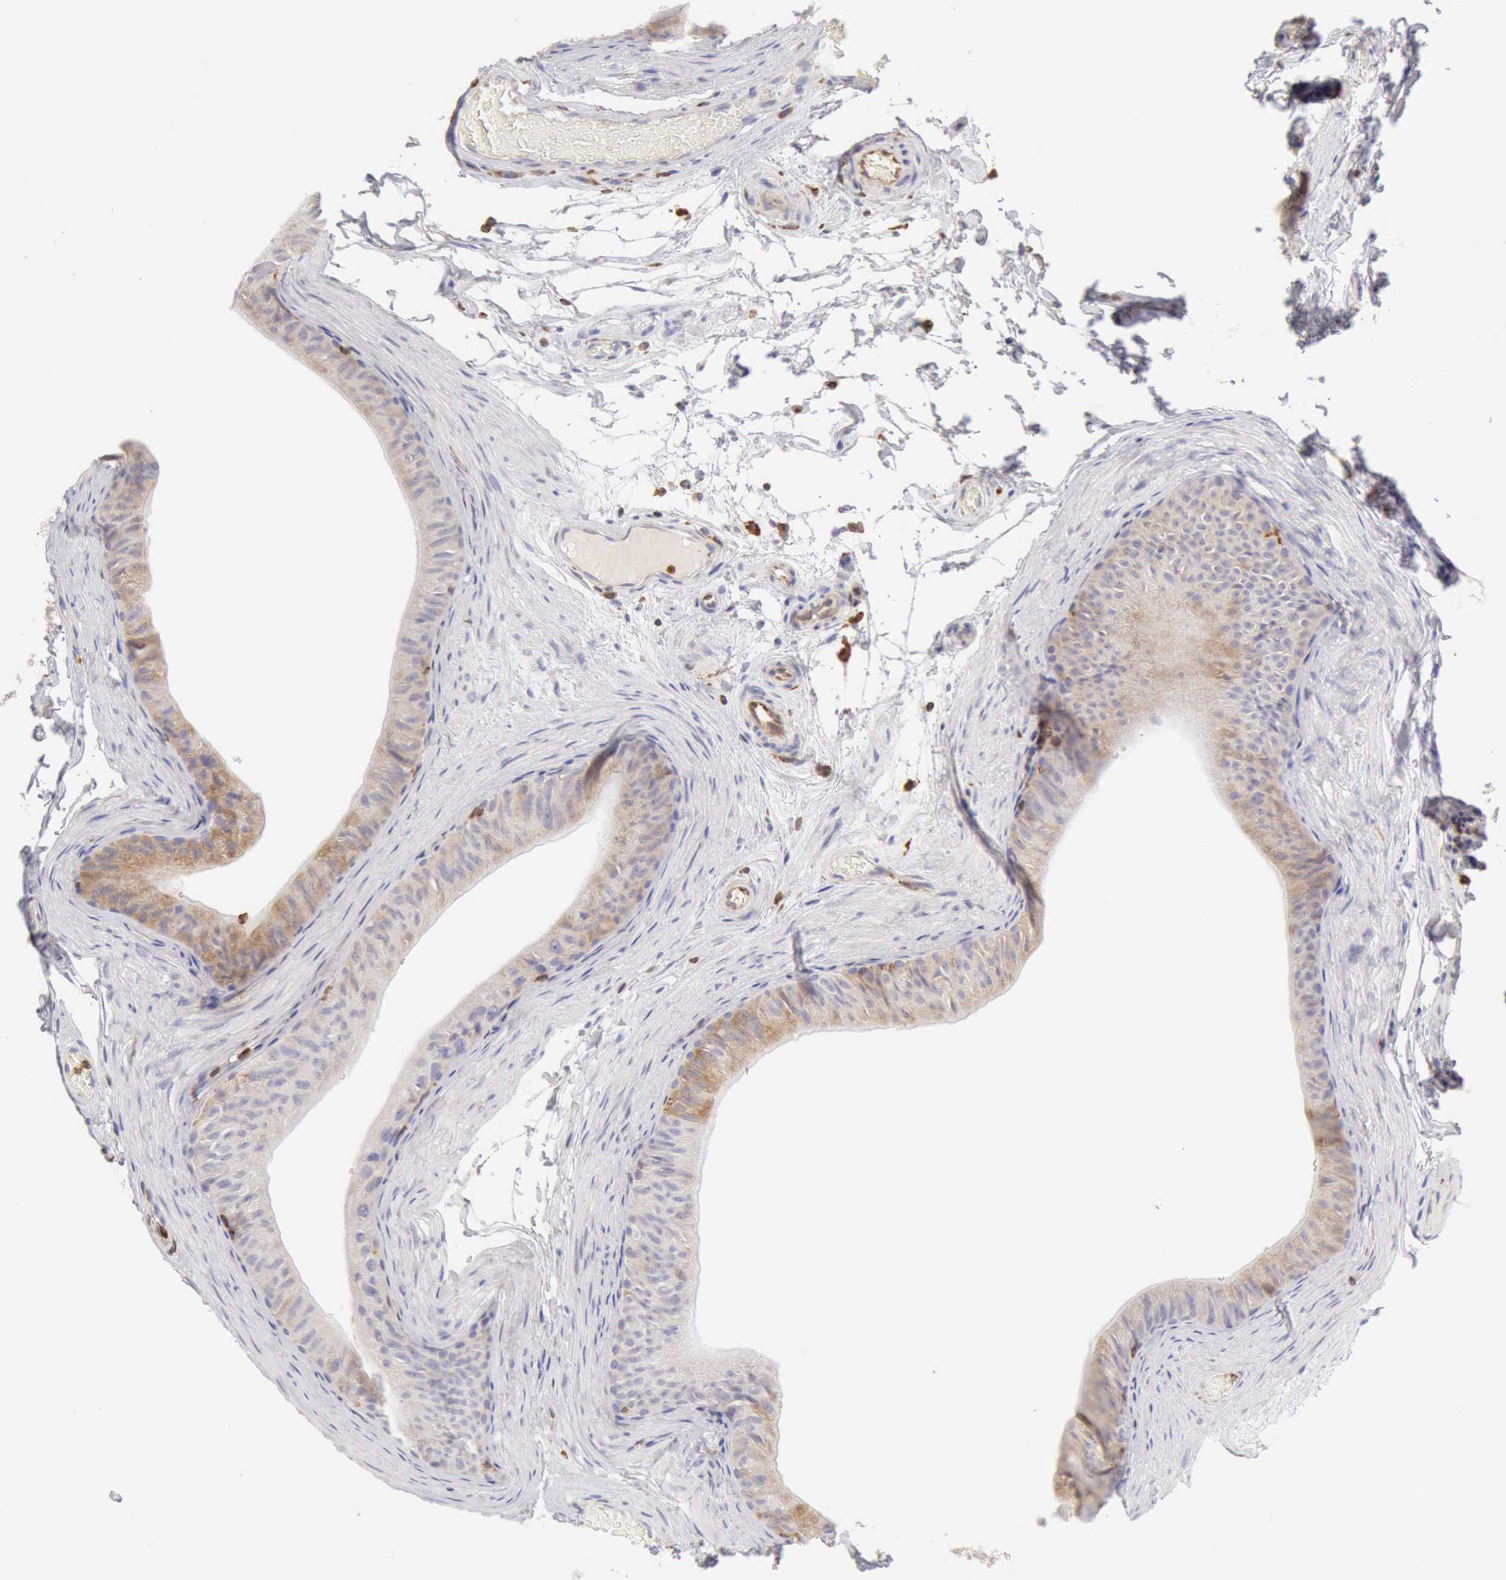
{"staining": {"intensity": "weak", "quantity": "25%-75%", "location": "cytoplasmic/membranous"}, "tissue": "epididymis", "cell_type": "Glandular cells", "image_type": "normal", "snomed": [{"axis": "morphology", "description": "Normal tissue, NOS"}, {"axis": "topography", "description": "Testis"}, {"axis": "topography", "description": "Epididymis"}], "caption": "Glandular cells exhibit weak cytoplasmic/membranous staining in approximately 25%-75% of cells in unremarkable epididymis.", "gene": "ARHGAP4", "patient": {"sex": "male", "age": 36}}